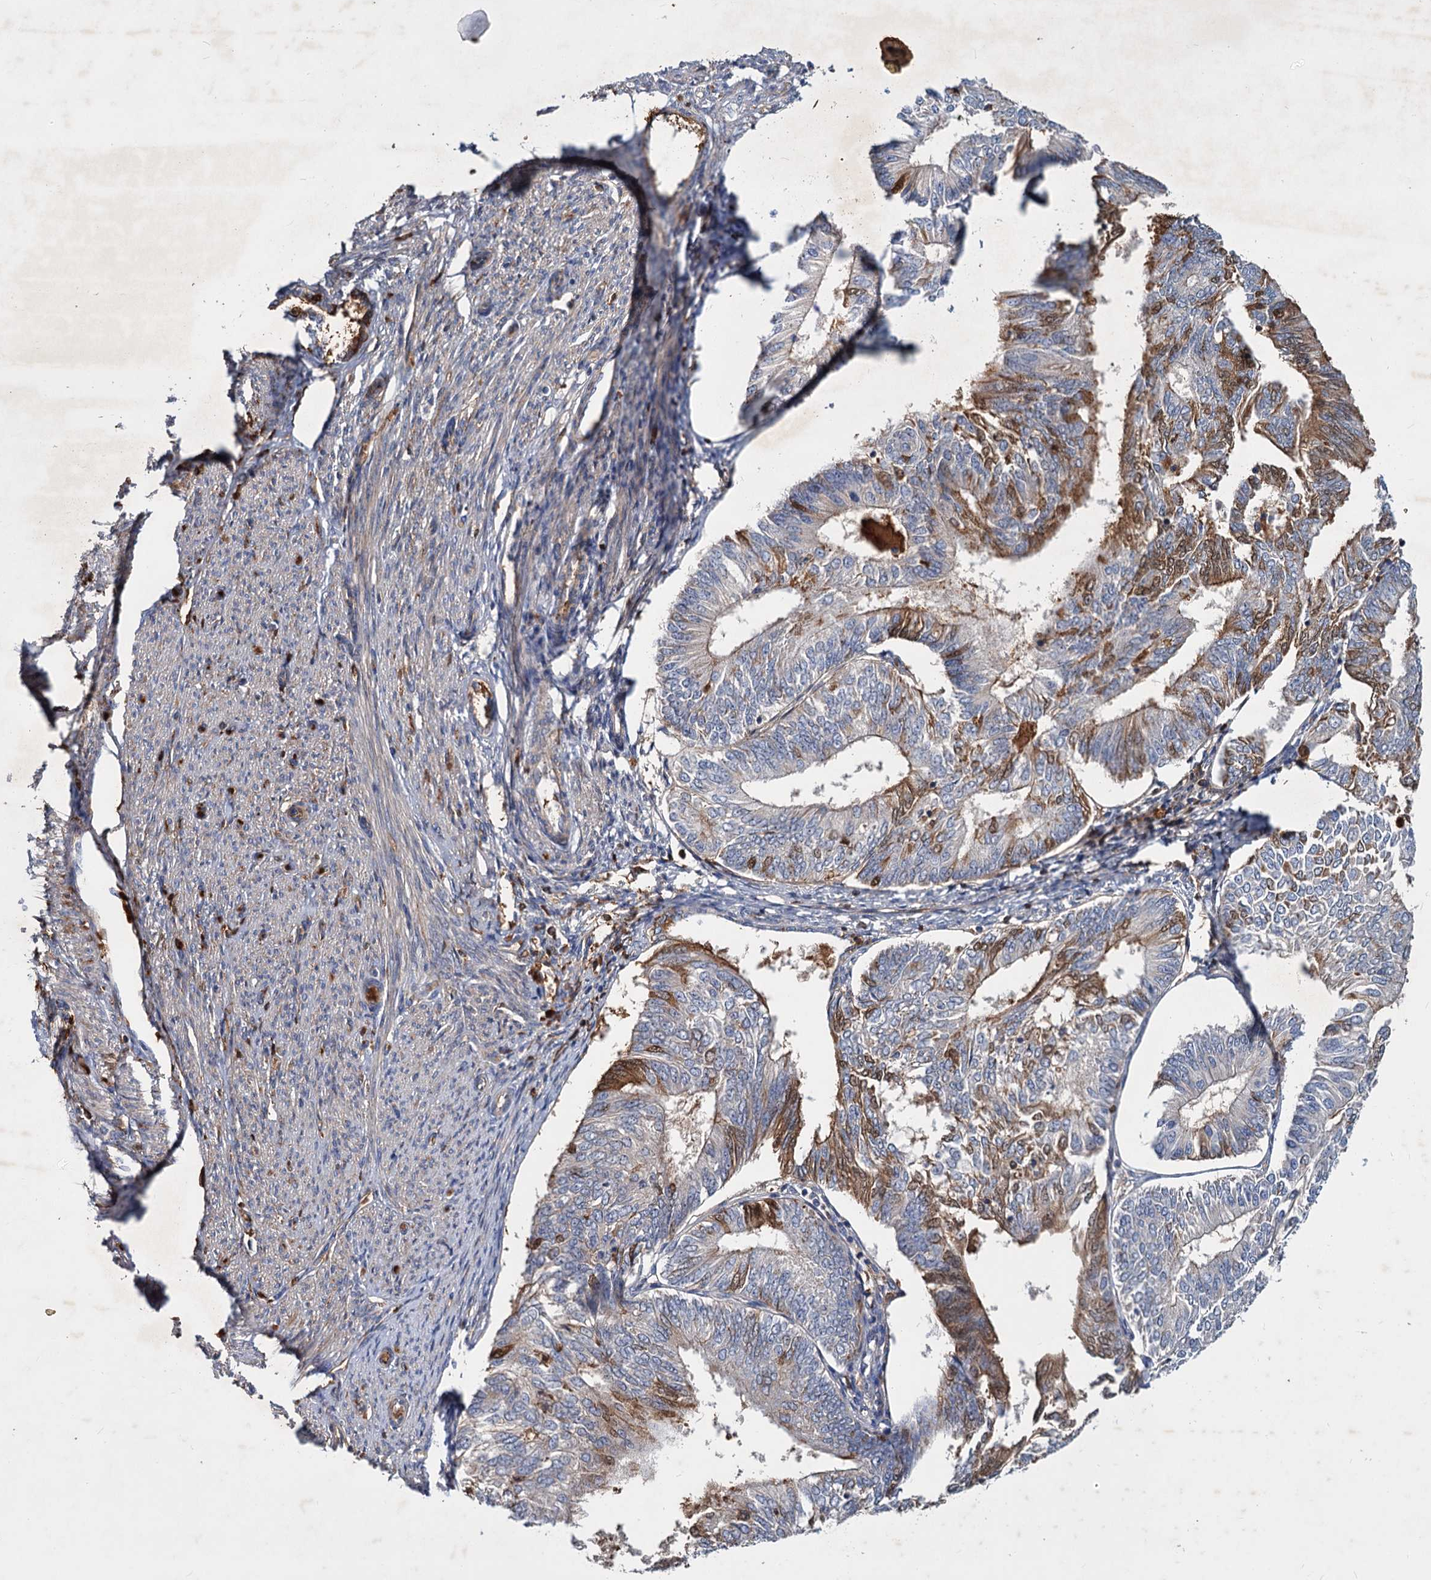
{"staining": {"intensity": "moderate", "quantity": "25%-75%", "location": "cytoplasmic/membranous"}, "tissue": "endometrial cancer", "cell_type": "Tumor cells", "image_type": "cancer", "snomed": [{"axis": "morphology", "description": "Adenocarcinoma, NOS"}, {"axis": "topography", "description": "Endometrium"}], "caption": "Approximately 25%-75% of tumor cells in human endometrial cancer (adenocarcinoma) reveal moderate cytoplasmic/membranous protein positivity as visualized by brown immunohistochemical staining.", "gene": "CHRD", "patient": {"sex": "female", "age": 58}}